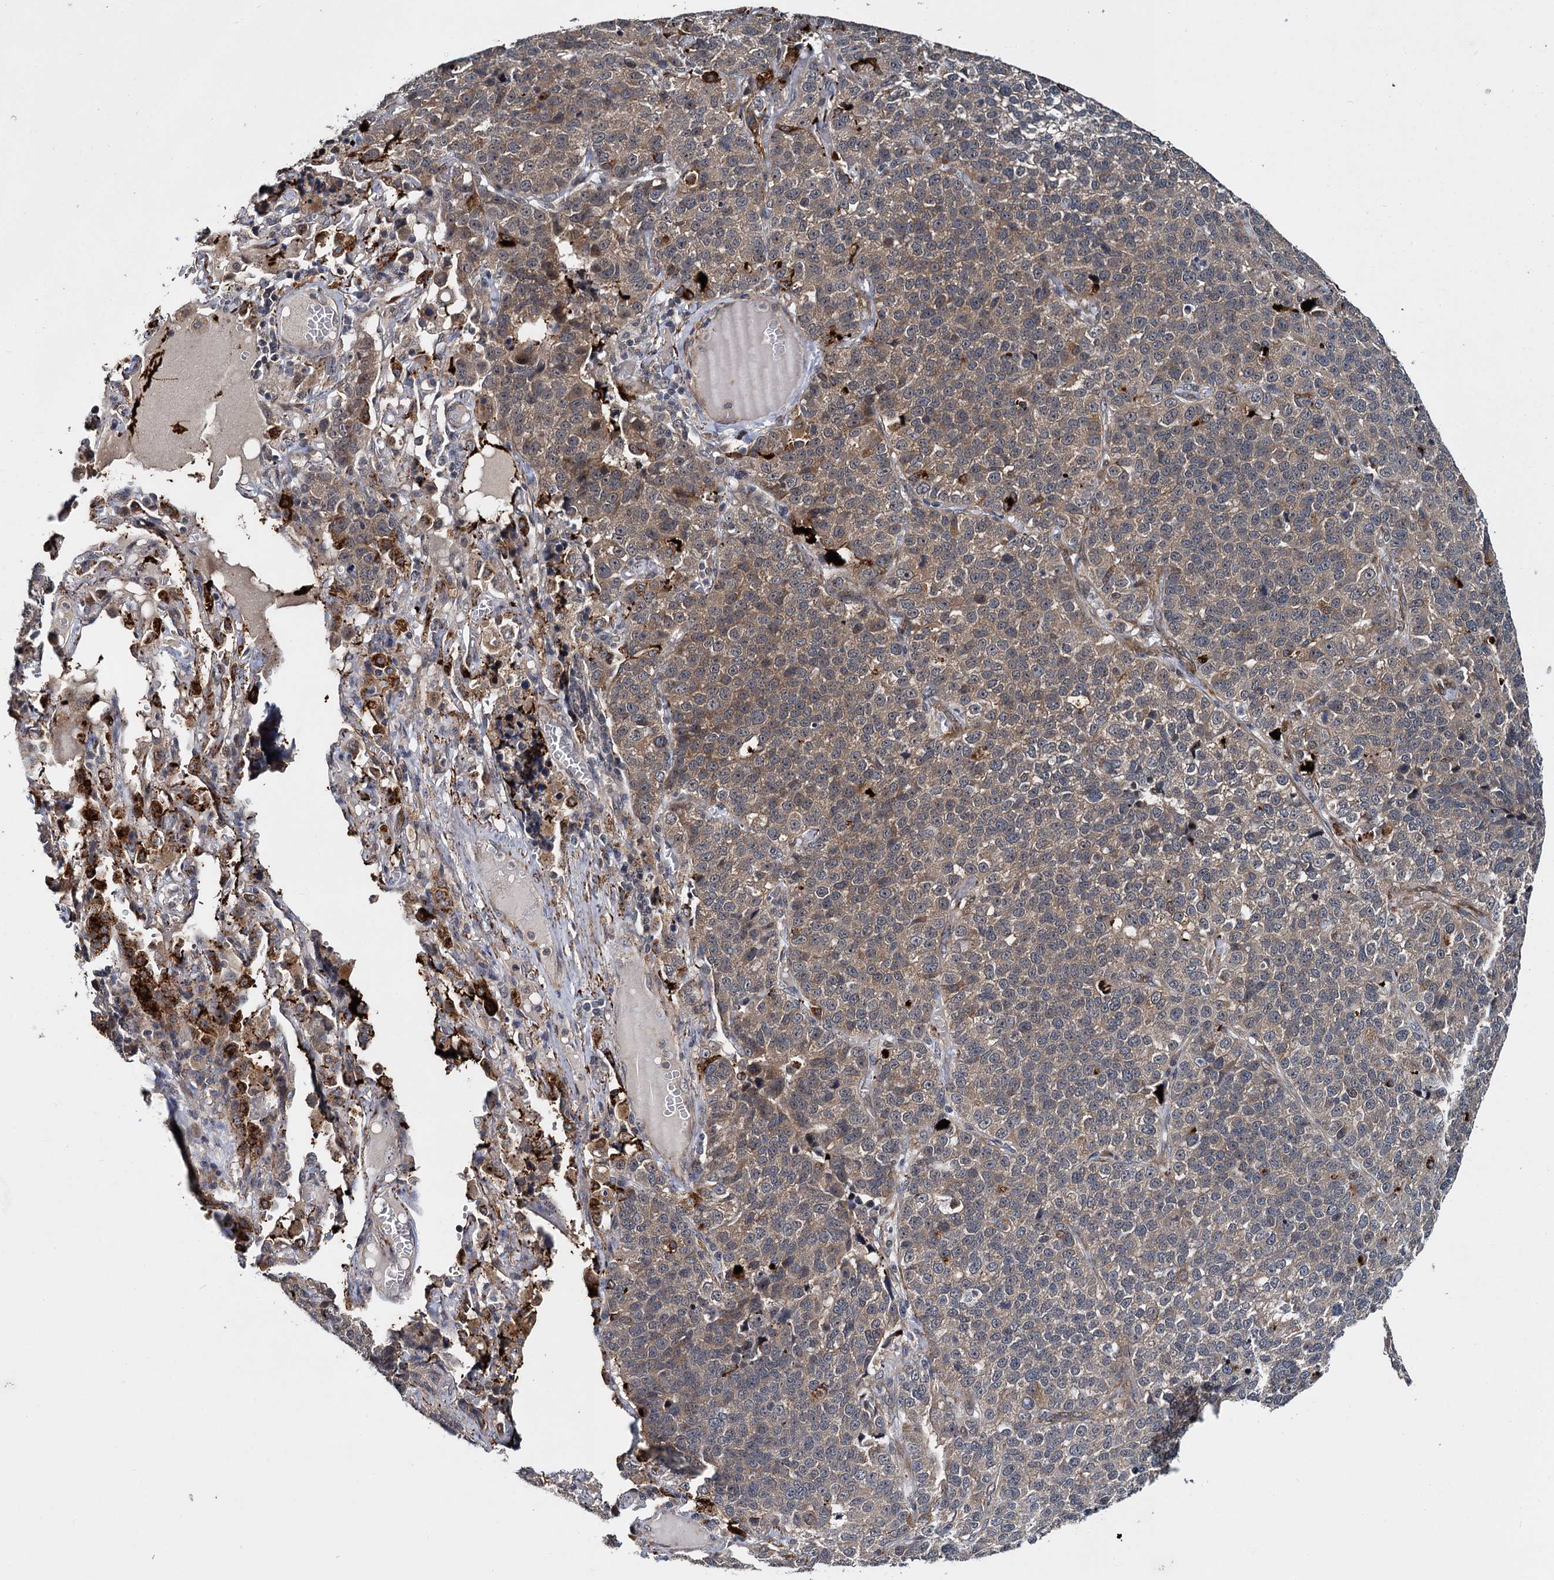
{"staining": {"intensity": "weak", "quantity": ">75%", "location": "cytoplasmic/membranous"}, "tissue": "lung cancer", "cell_type": "Tumor cells", "image_type": "cancer", "snomed": [{"axis": "morphology", "description": "Adenocarcinoma, NOS"}, {"axis": "topography", "description": "Lung"}], "caption": "Lung cancer (adenocarcinoma) was stained to show a protein in brown. There is low levels of weak cytoplasmic/membranous expression in approximately >75% of tumor cells.", "gene": "ARHGAP42", "patient": {"sex": "male", "age": 49}}